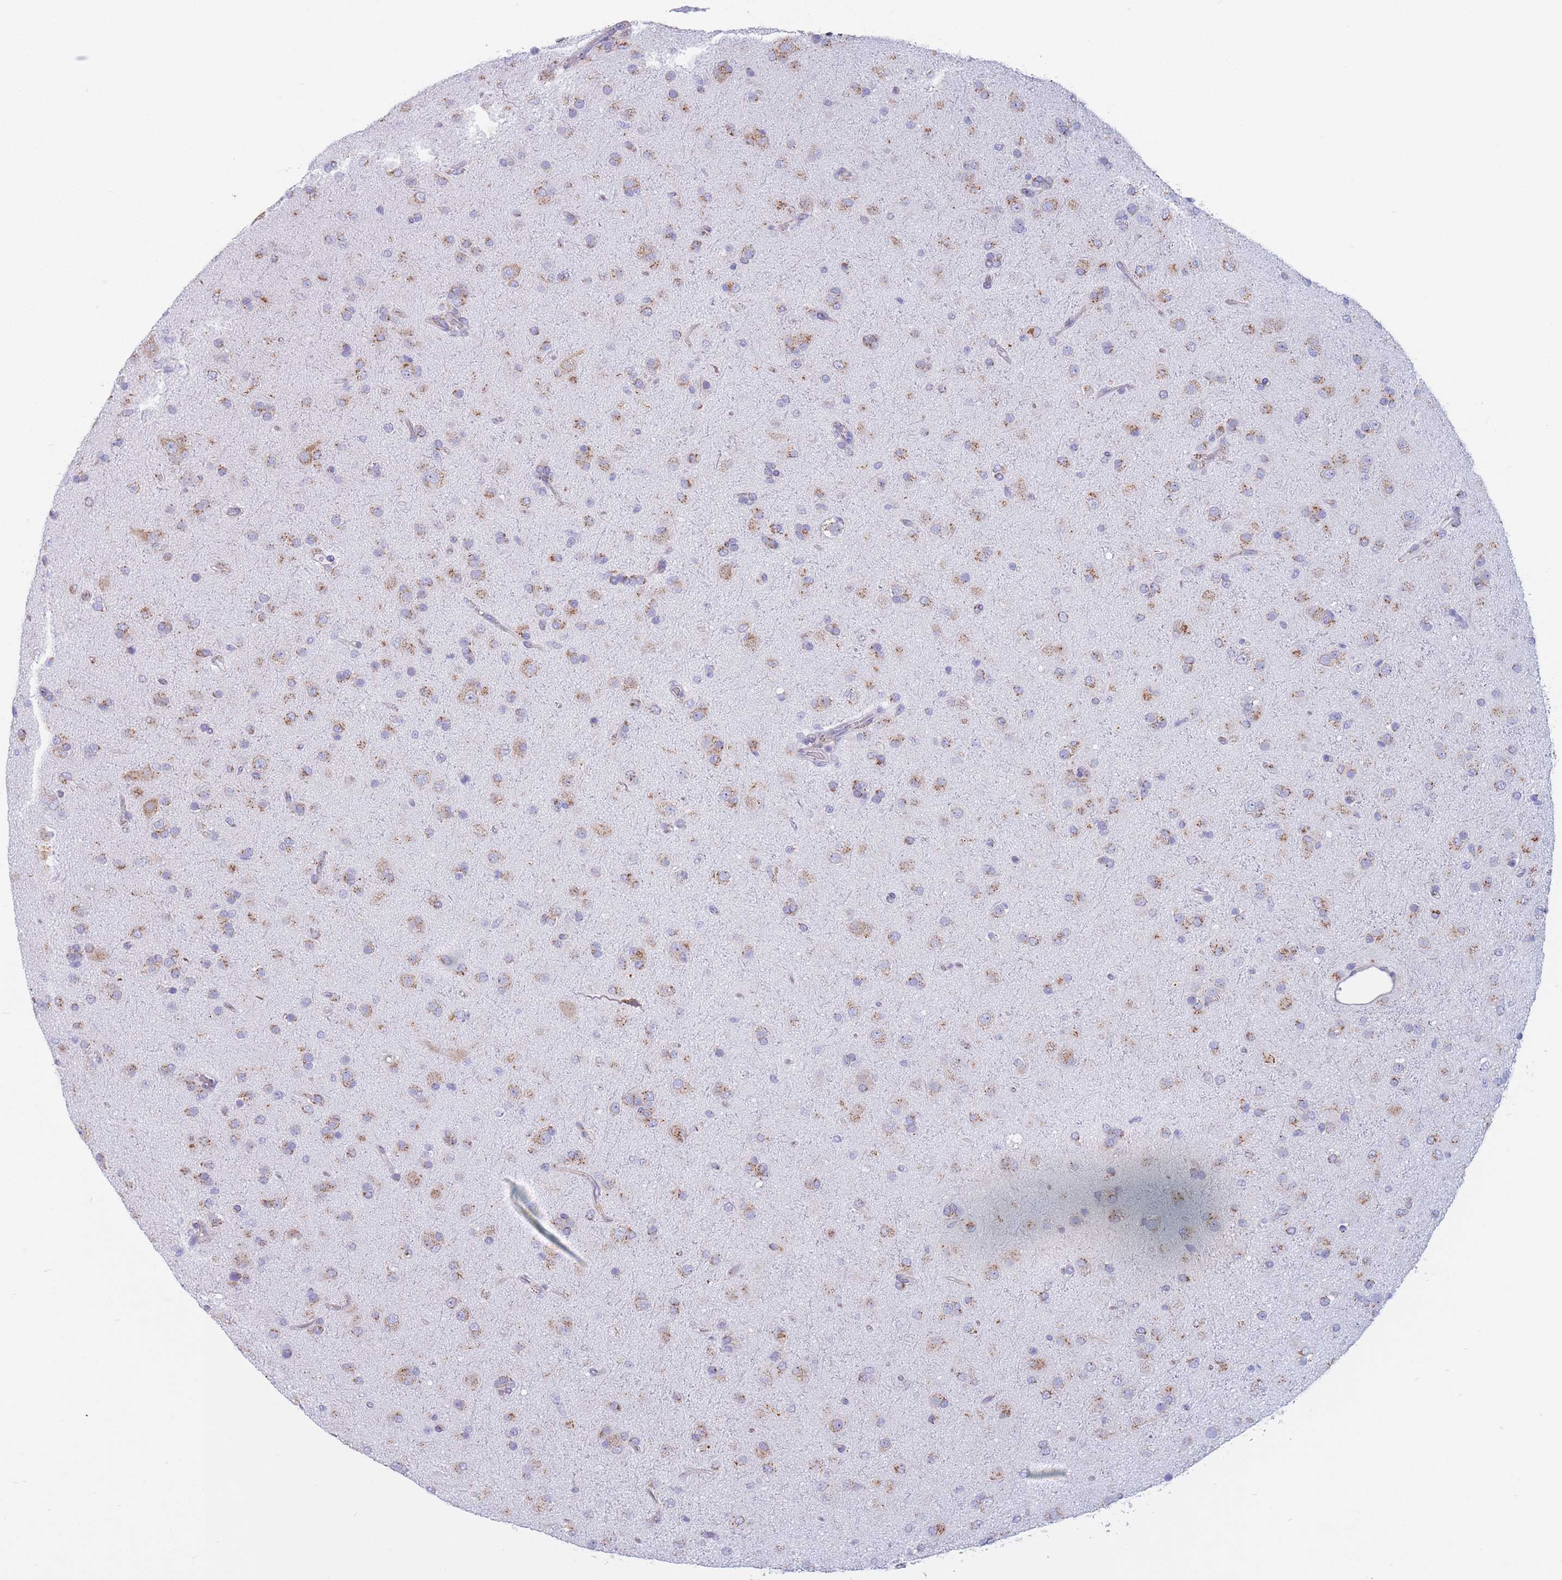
{"staining": {"intensity": "moderate", "quantity": "25%-75%", "location": "cytoplasmic/membranous"}, "tissue": "glioma", "cell_type": "Tumor cells", "image_type": "cancer", "snomed": [{"axis": "morphology", "description": "Glioma, malignant, Low grade"}, {"axis": "topography", "description": "Brain"}], "caption": "Brown immunohistochemical staining in glioma reveals moderate cytoplasmic/membranous positivity in approximately 25%-75% of tumor cells. The staining was performed using DAB (3,3'-diaminobenzidine) to visualize the protein expression in brown, while the nuclei were stained in blue with hematoxylin (Magnification: 20x).", "gene": "MRPL30", "patient": {"sex": "male", "age": 65}}